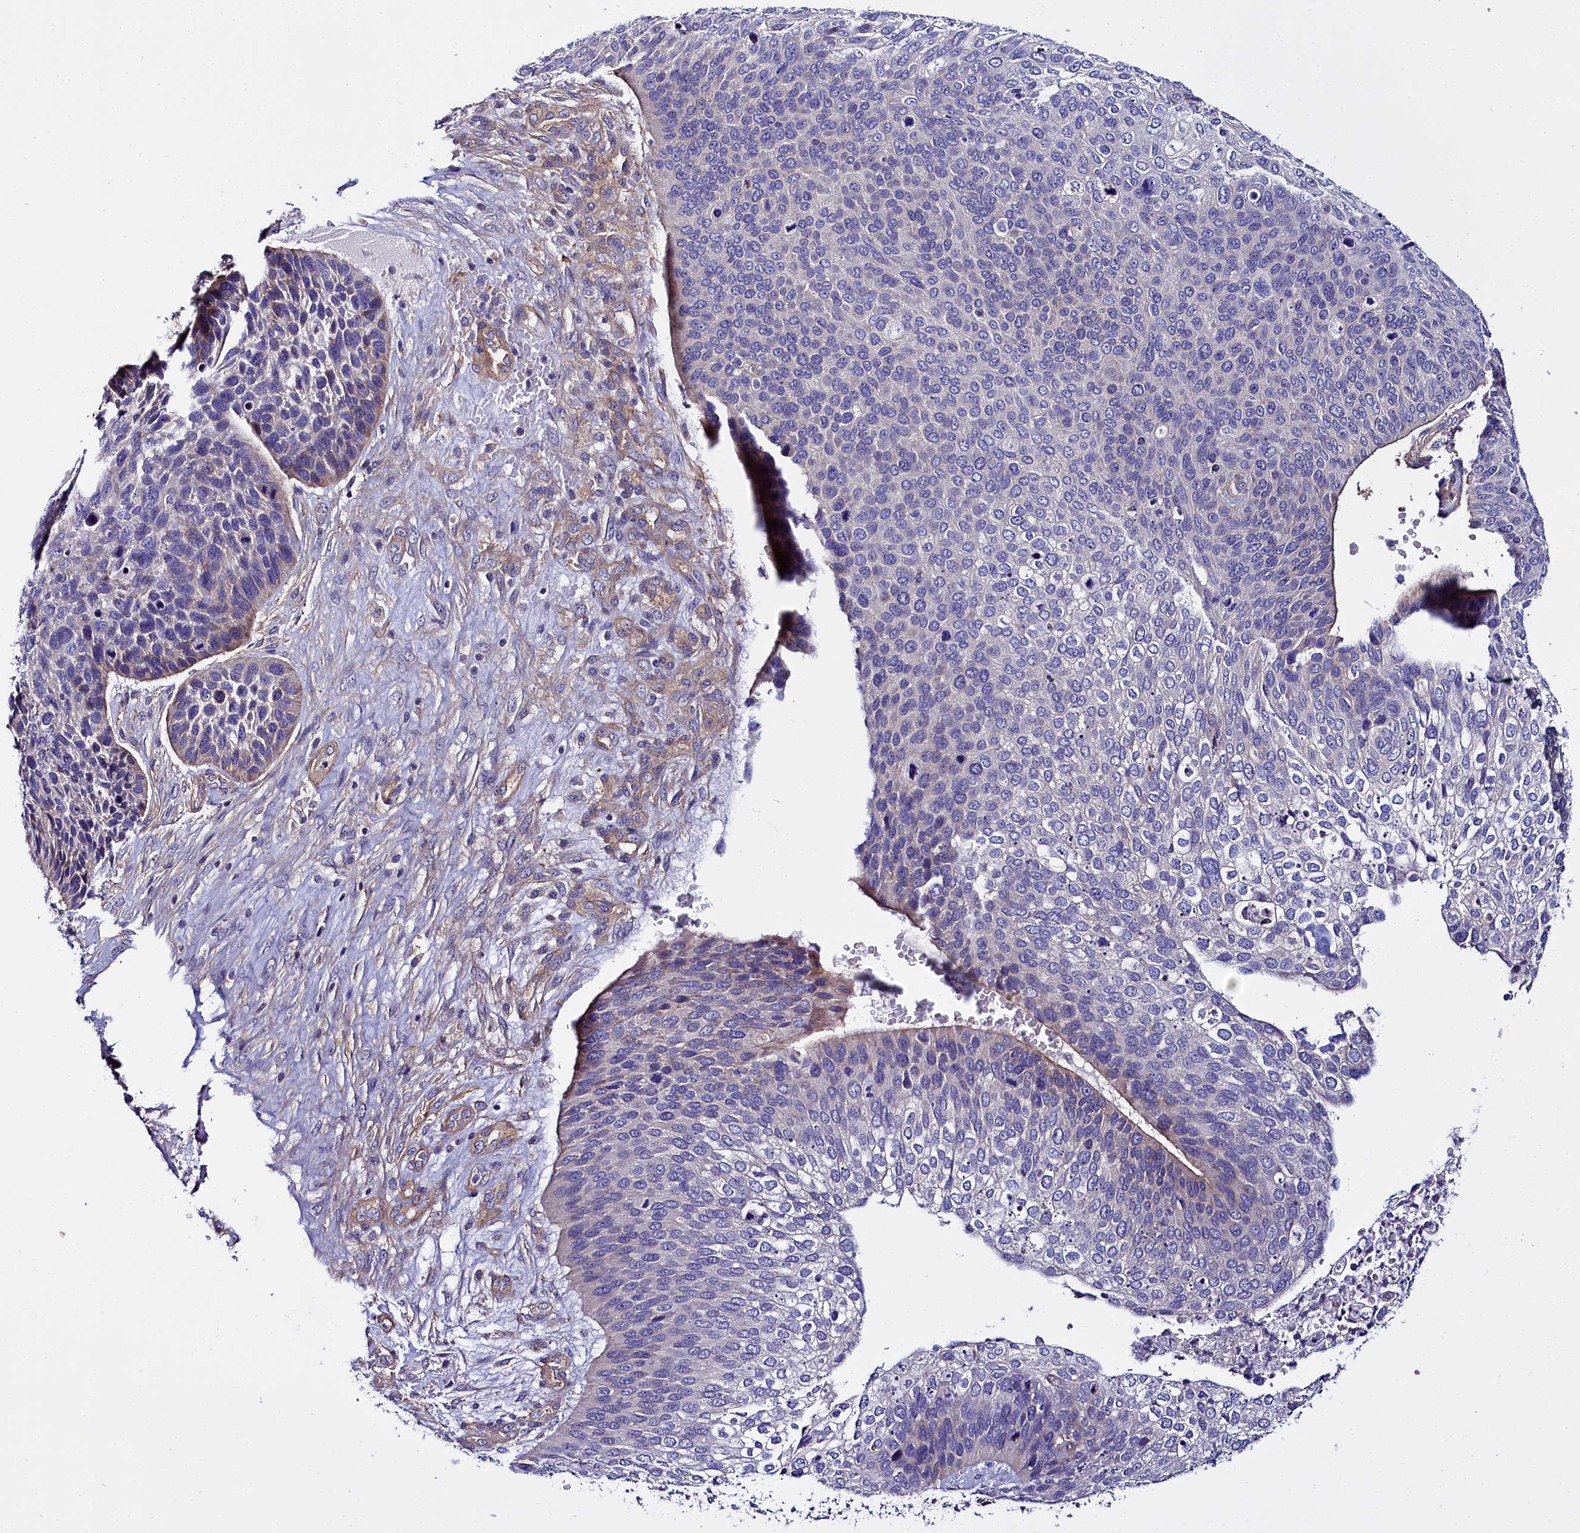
{"staining": {"intensity": "negative", "quantity": "none", "location": "none"}, "tissue": "skin cancer", "cell_type": "Tumor cells", "image_type": "cancer", "snomed": [{"axis": "morphology", "description": "Basal cell carcinoma"}, {"axis": "topography", "description": "Skin"}], "caption": "Tumor cells are negative for protein expression in human basal cell carcinoma (skin). Nuclei are stained in blue.", "gene": "FADS3", "patient": {"sex": "female", "age": 74}}